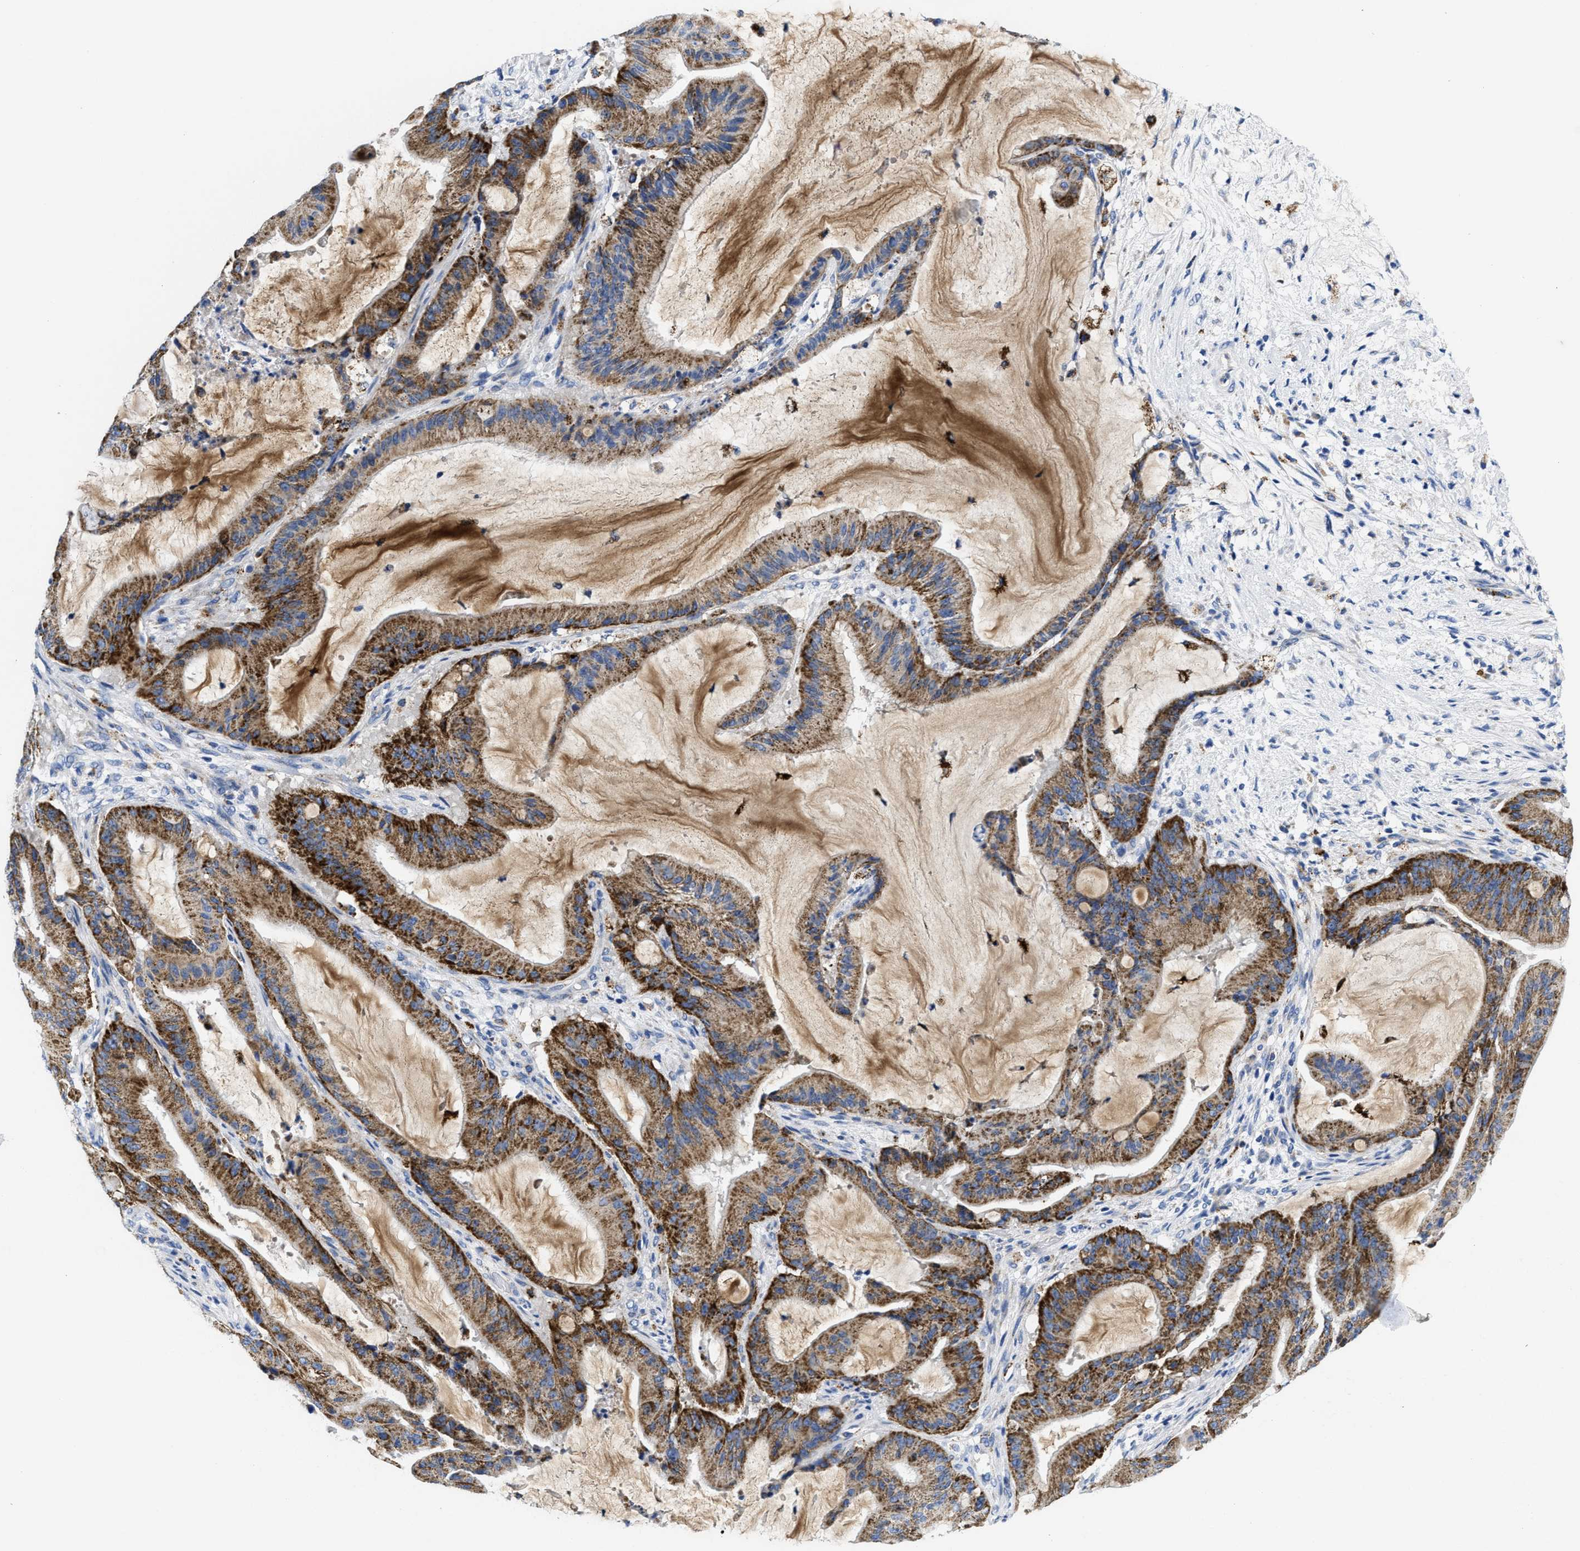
{"staining": {"intensity": "moderate", "quantity": ">75%", "location": "cytoplasmic/membranous"}, "tissue": "liver cancer", "cell_type": "Tumor cells", "image_type": "cancer", "snomed": [{"axis": "morphology", "description": "Normal tissue, NOS"}, {"axis": "morphology", "description": "Cholangiocarcinoma"}, {"axis": "topography", "description": "Liver"}, {"axis": "topography", "description": "Peripheral nerve tissue"}], "caption": "High-power microscopy captured an immunohistochemistry image of liver cancer (cholangiocarcinoma), revealing moderate cytoplasmic/membranous expression in about >75% of tumor cells.", "gene": "TBRG4", "patient": {"sex": "female", "age": 73}}